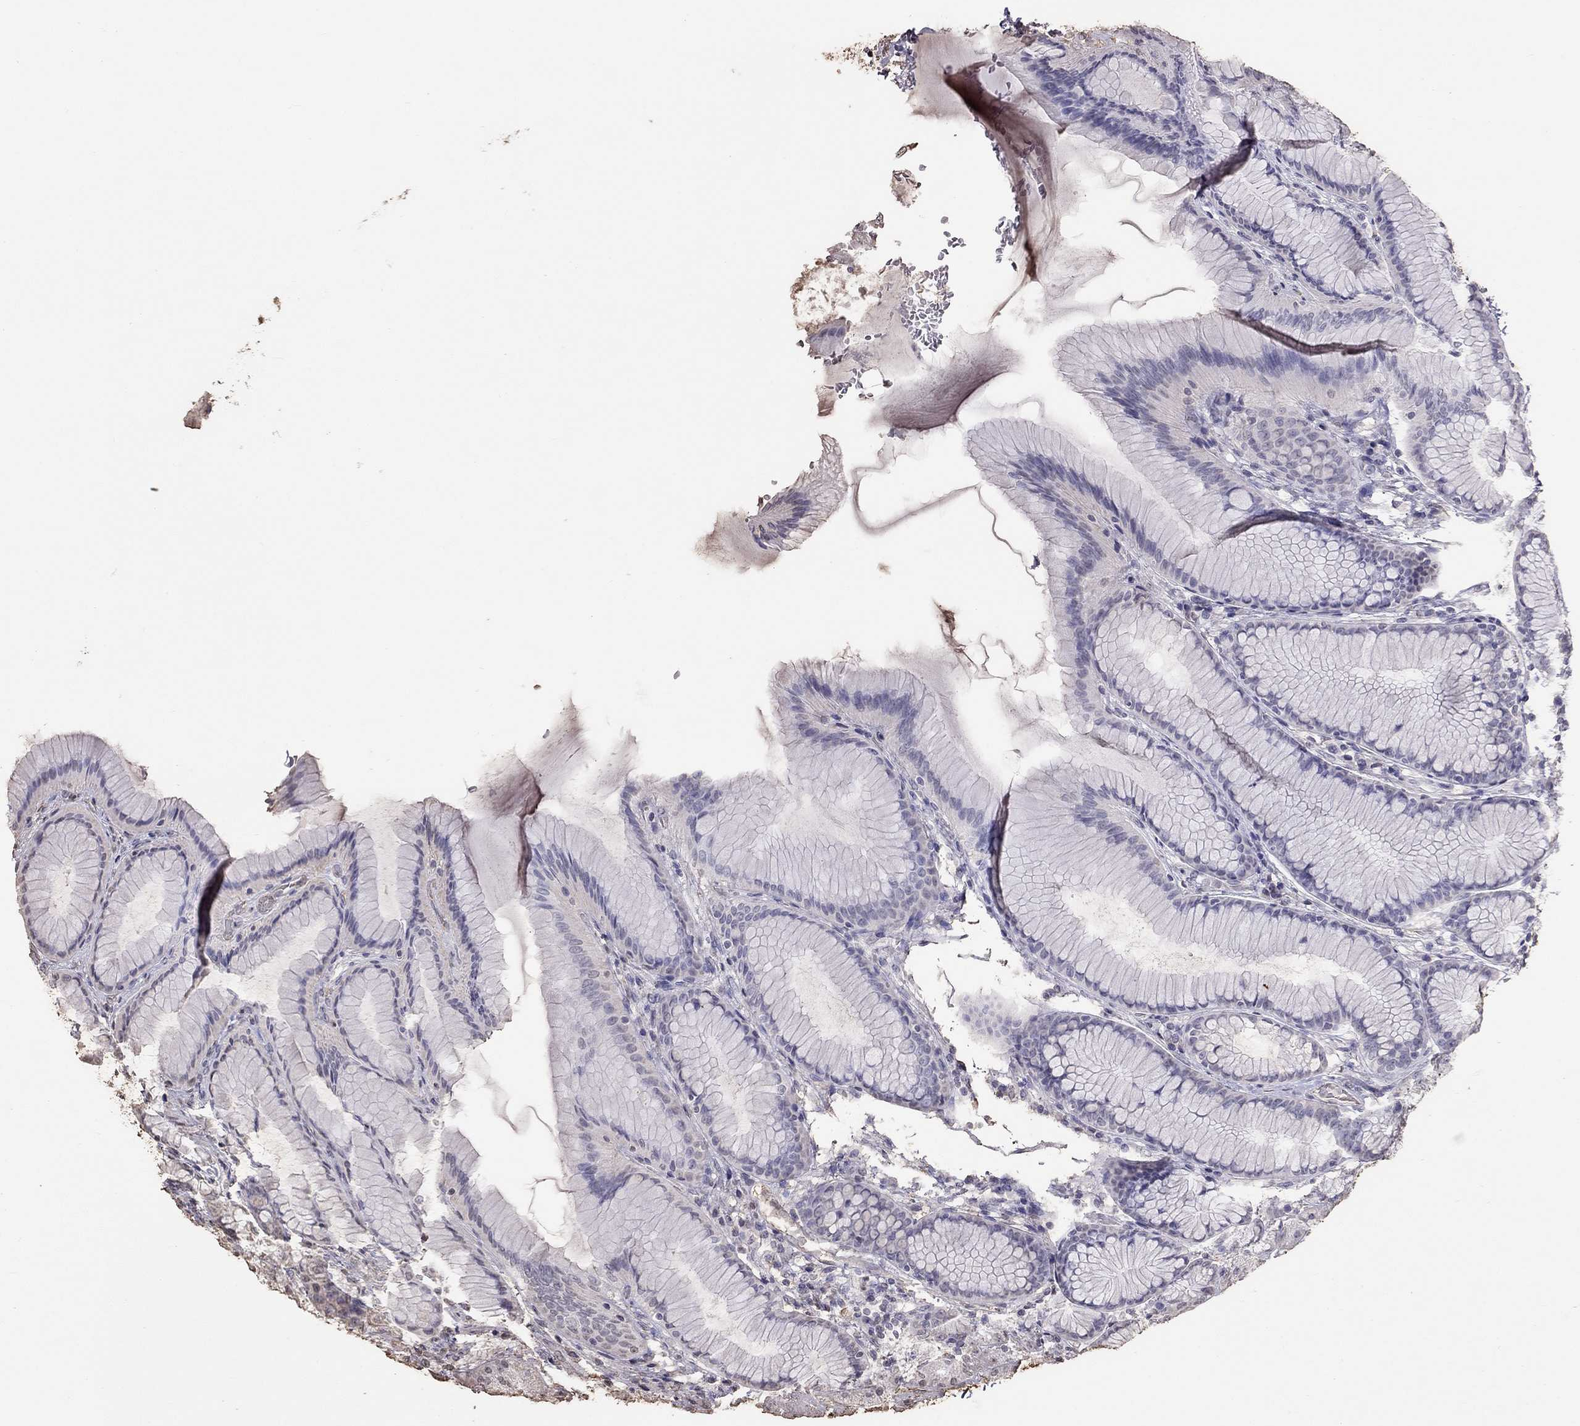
{"staining": {"intensity": "negative", "quantity": "none", "location": "none"}, "tissue": "stomach", "cell_type": "Glandular cells", "image_type": "normal", "snomed": [{"axis": "morphology", "description": "Normal tissue, NOS"}, {"axis": "morphology", "description": "Adenocarcinoma, NOS"}, {"axis": "topography", "description": "Stomach"}], "caption": "Histopathology image shows no significant protein positivity in glandular cells of normal stomach. Nuclei are stained in blue.", "gene": "SUN3", "patient": {"sex": "female", "age": 79}}